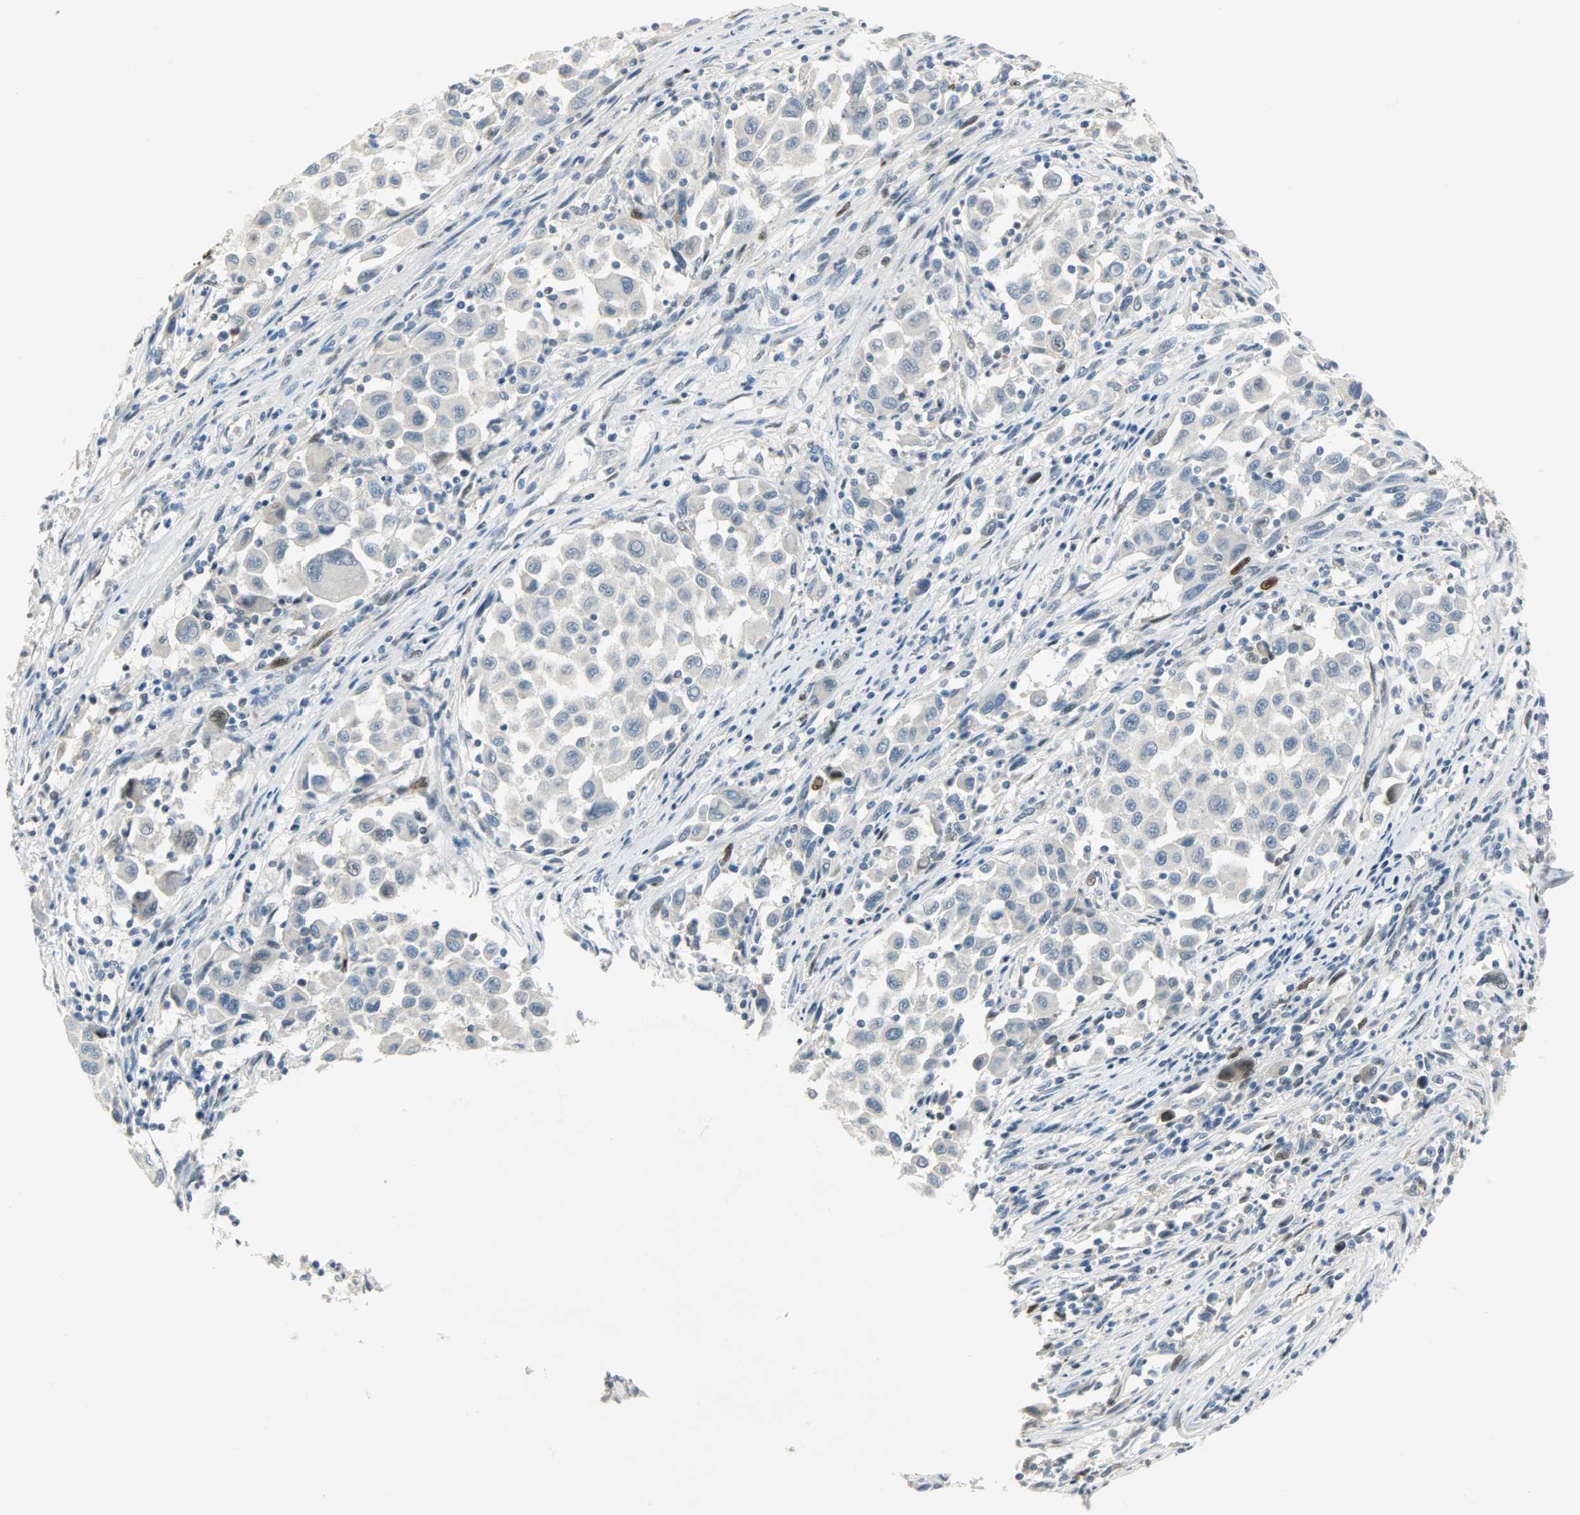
{"staining": {"intensity": "negative", "quantity": "none", "location": "none"}, "tissue": "melanoma", "cell_type": "Tumor cells", "image_type": "cancer", "snomed": [{"axis": "morphology", "description": "Malignant melanoma, Metastatic site"}, {"axis": "topography", "description": "Lymph node"}], "caption": "High magnification brightfield microscopy of malignant melanoma (metastatic site) stained with DAB (3,3'-diaminobenzidine) (brown) and counterstained with hematoxylin (blue): tumor cells show no significant staining.", "gene": "JUNB", "patient": {"sex": "male", "age": 61}}